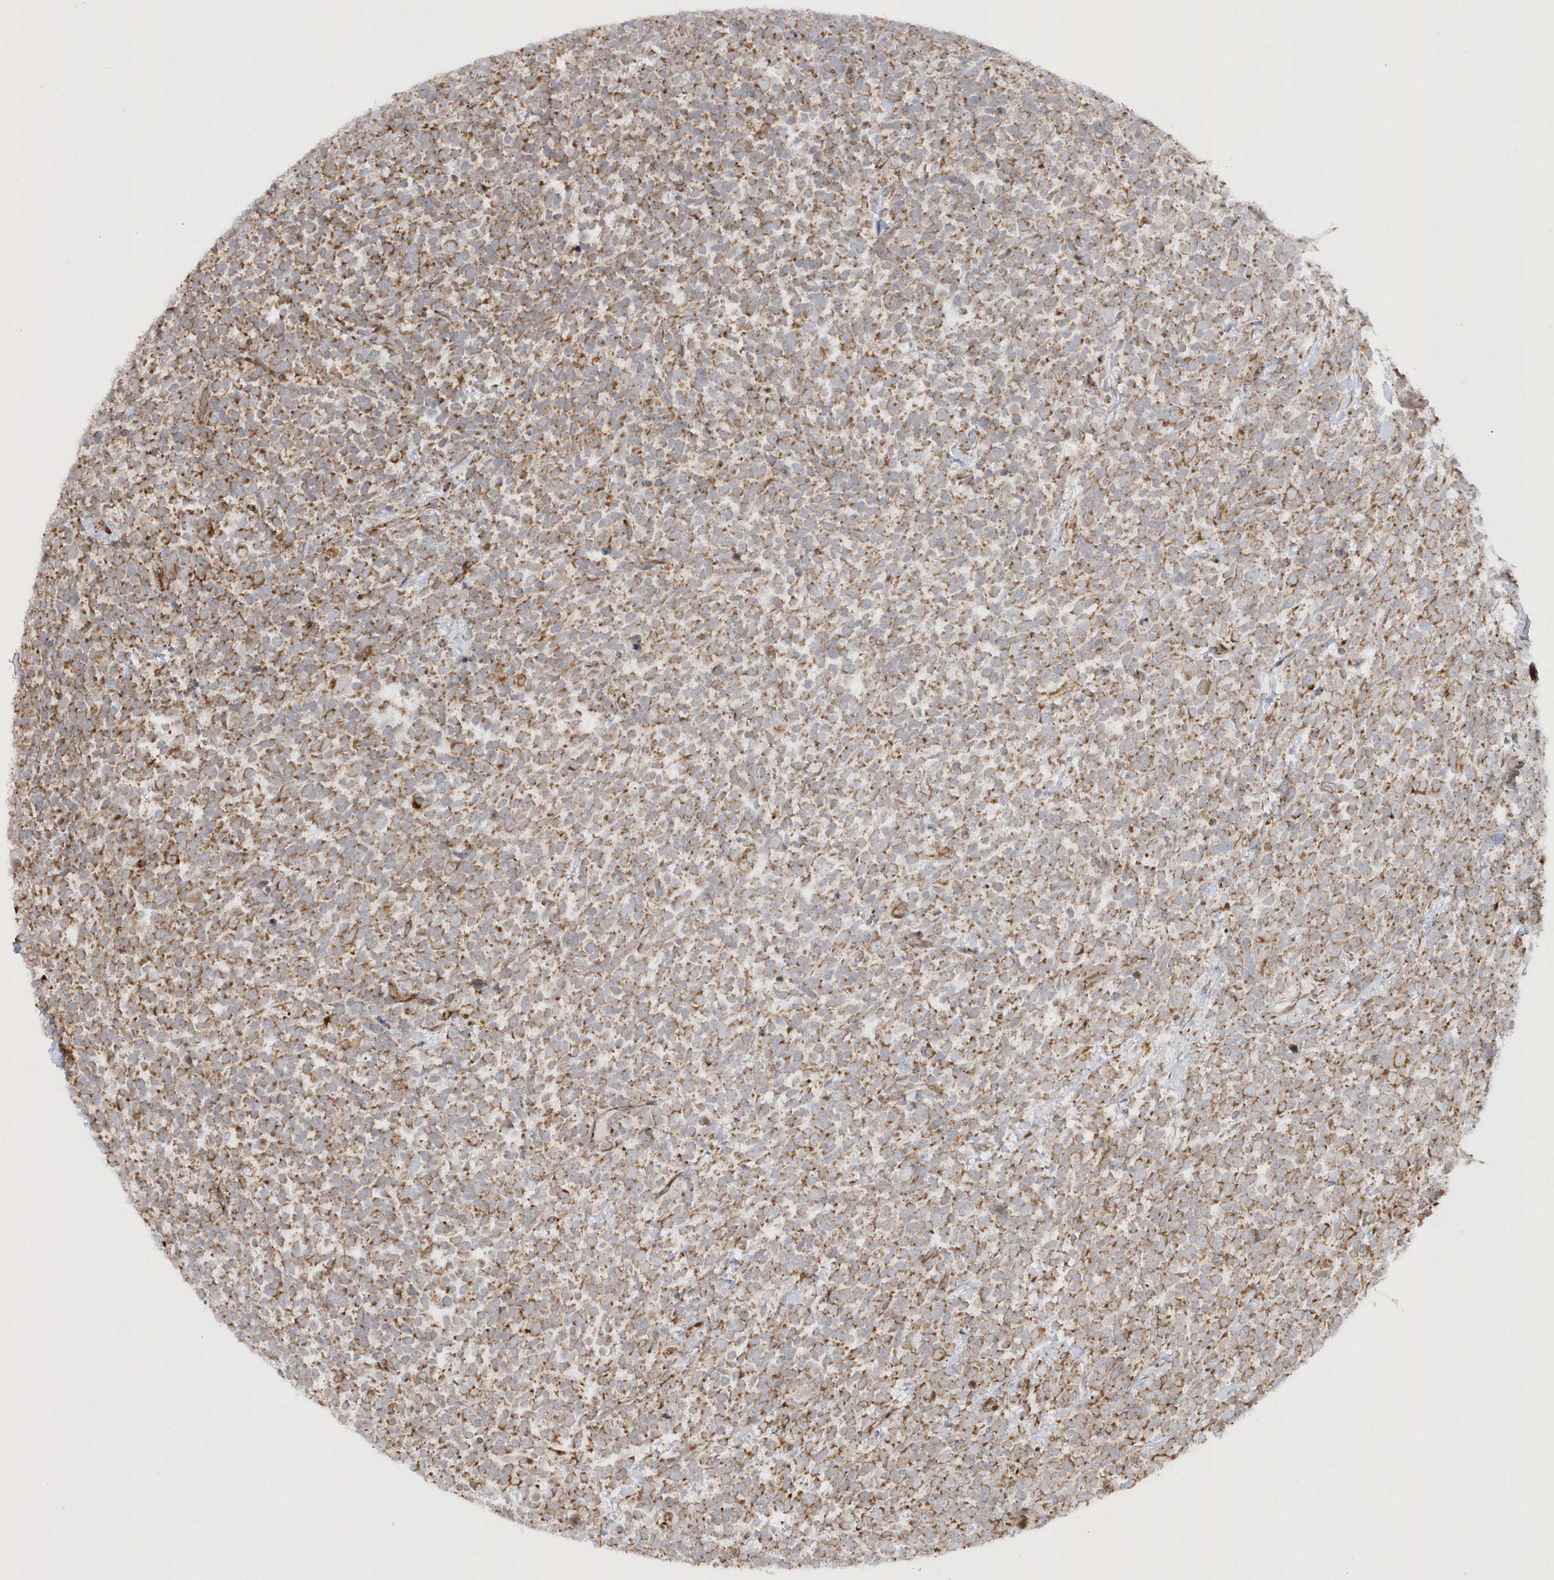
{"staining": {"intensity": "moderate", "quantity": ">75%", "location": "cytoplasmic/membranous"}, "tissue": "urothelial cancer", "cell_type": "Tumor cells", "image_type": "cancer", "snomed": [{"axis": "morphology", "description": "Urothelial carcinoma, High grade"}, {"axis": "topography", "description": "Urinary bladder"}], "caption": "This image displays immunohistochemistry (IHC) staining of human urothelial cancer, with medium moderate cytoplasmic/membranous positivity in approximately >75% of tumor cells.", "gene": "SH3BP2", "patient": {"sex": "female", "age": 82}}